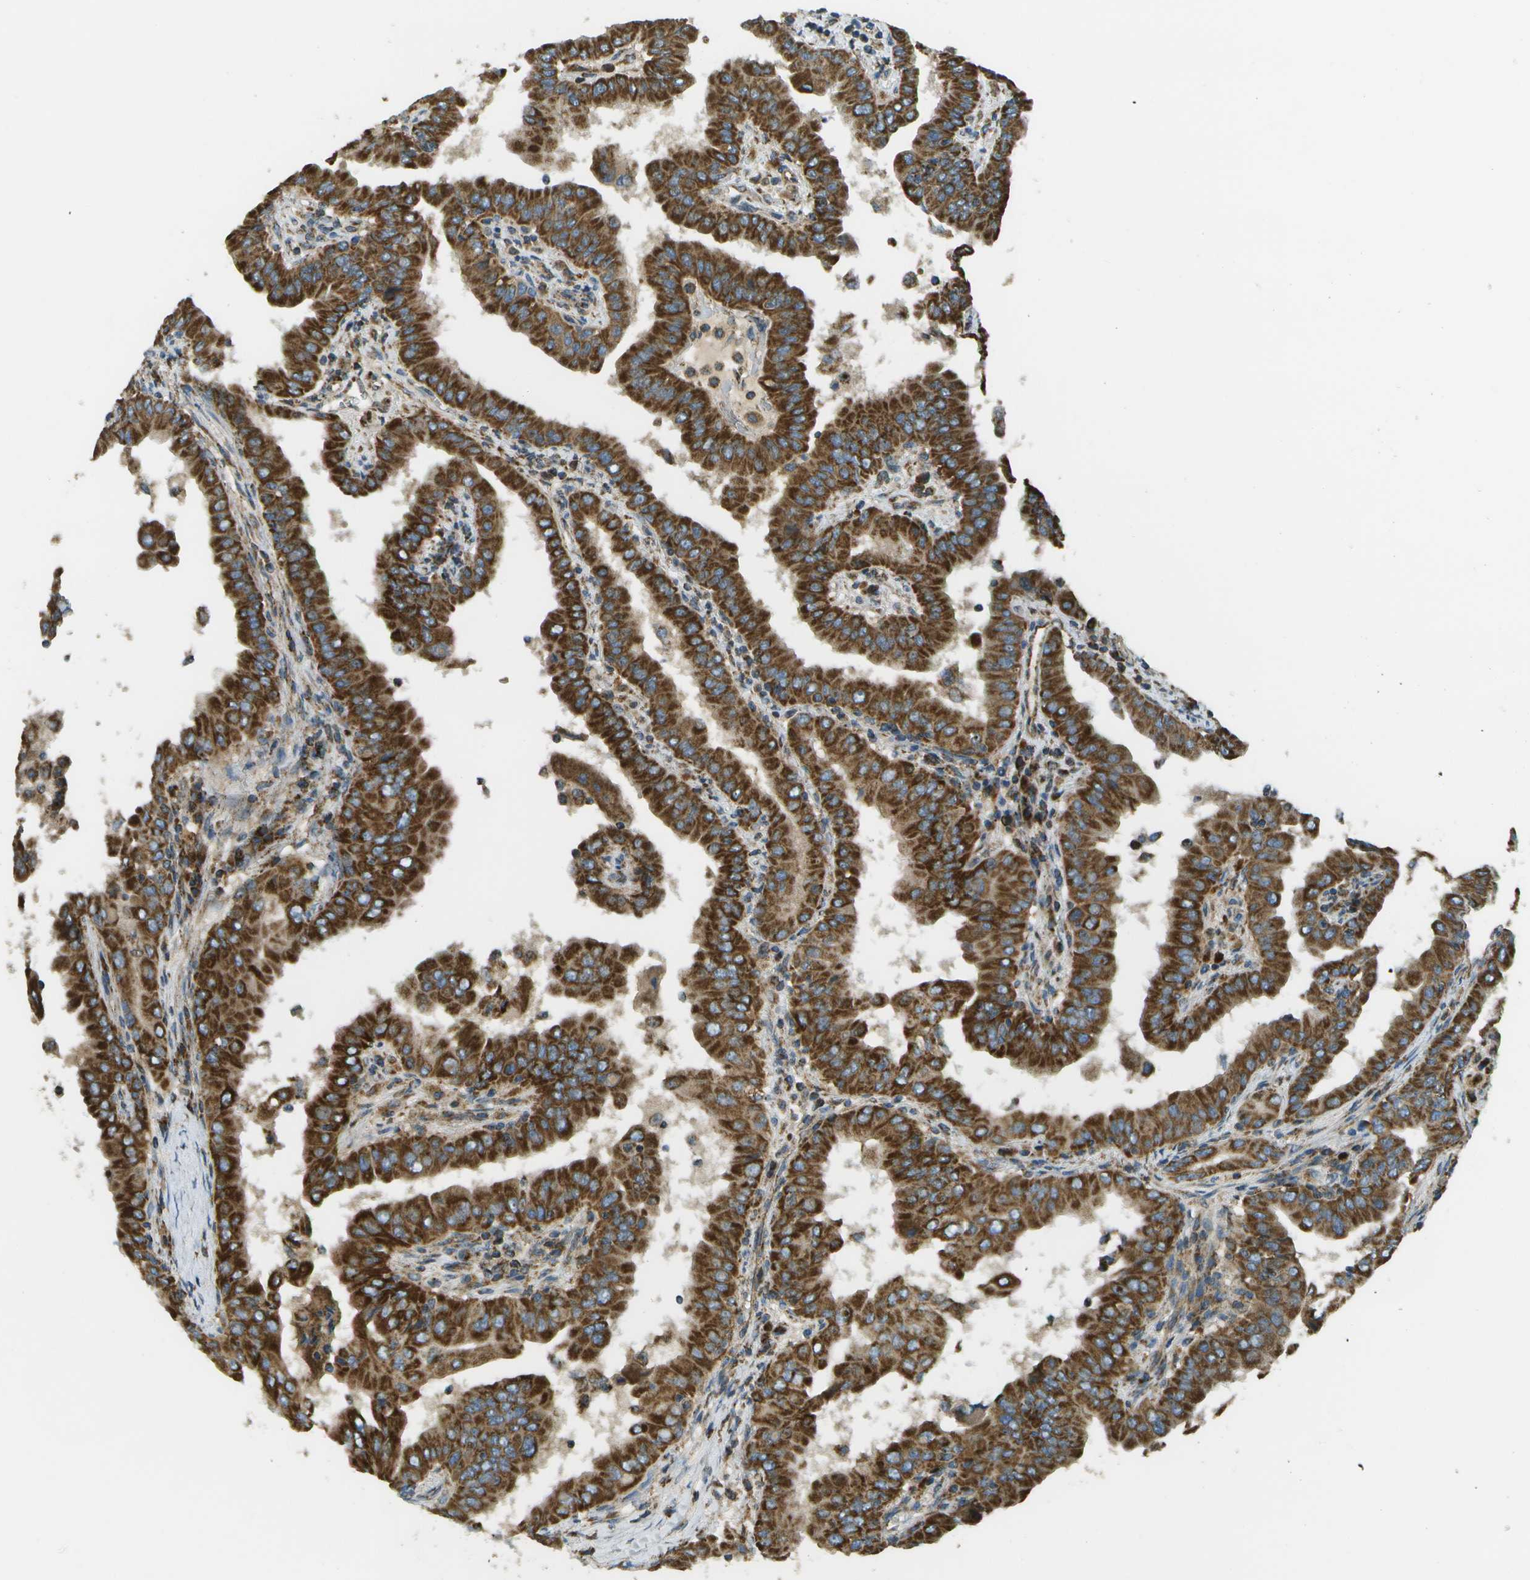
{"staining": {"intensity": "strong", "quantity": ">75%", "location": "cytoplasmic/membranous"}, "tissue": "thyroid cancer", "cell_type": "Tumor cells", "image_type": "cancer", "snomed": [{"axis": "morphology", "description": "Papillary adenocarcinoma, NOS"}, {"axis": "topography", "description": "Thyroid gland"}], "caption": "Human thyroid cancer stained with a brown dye reveals strong cytoplasmic/membranous positive positivity in approximately >75% of tumor cells.", "gene": "NRK", "patient": {"sex": "male", "age": 33}}